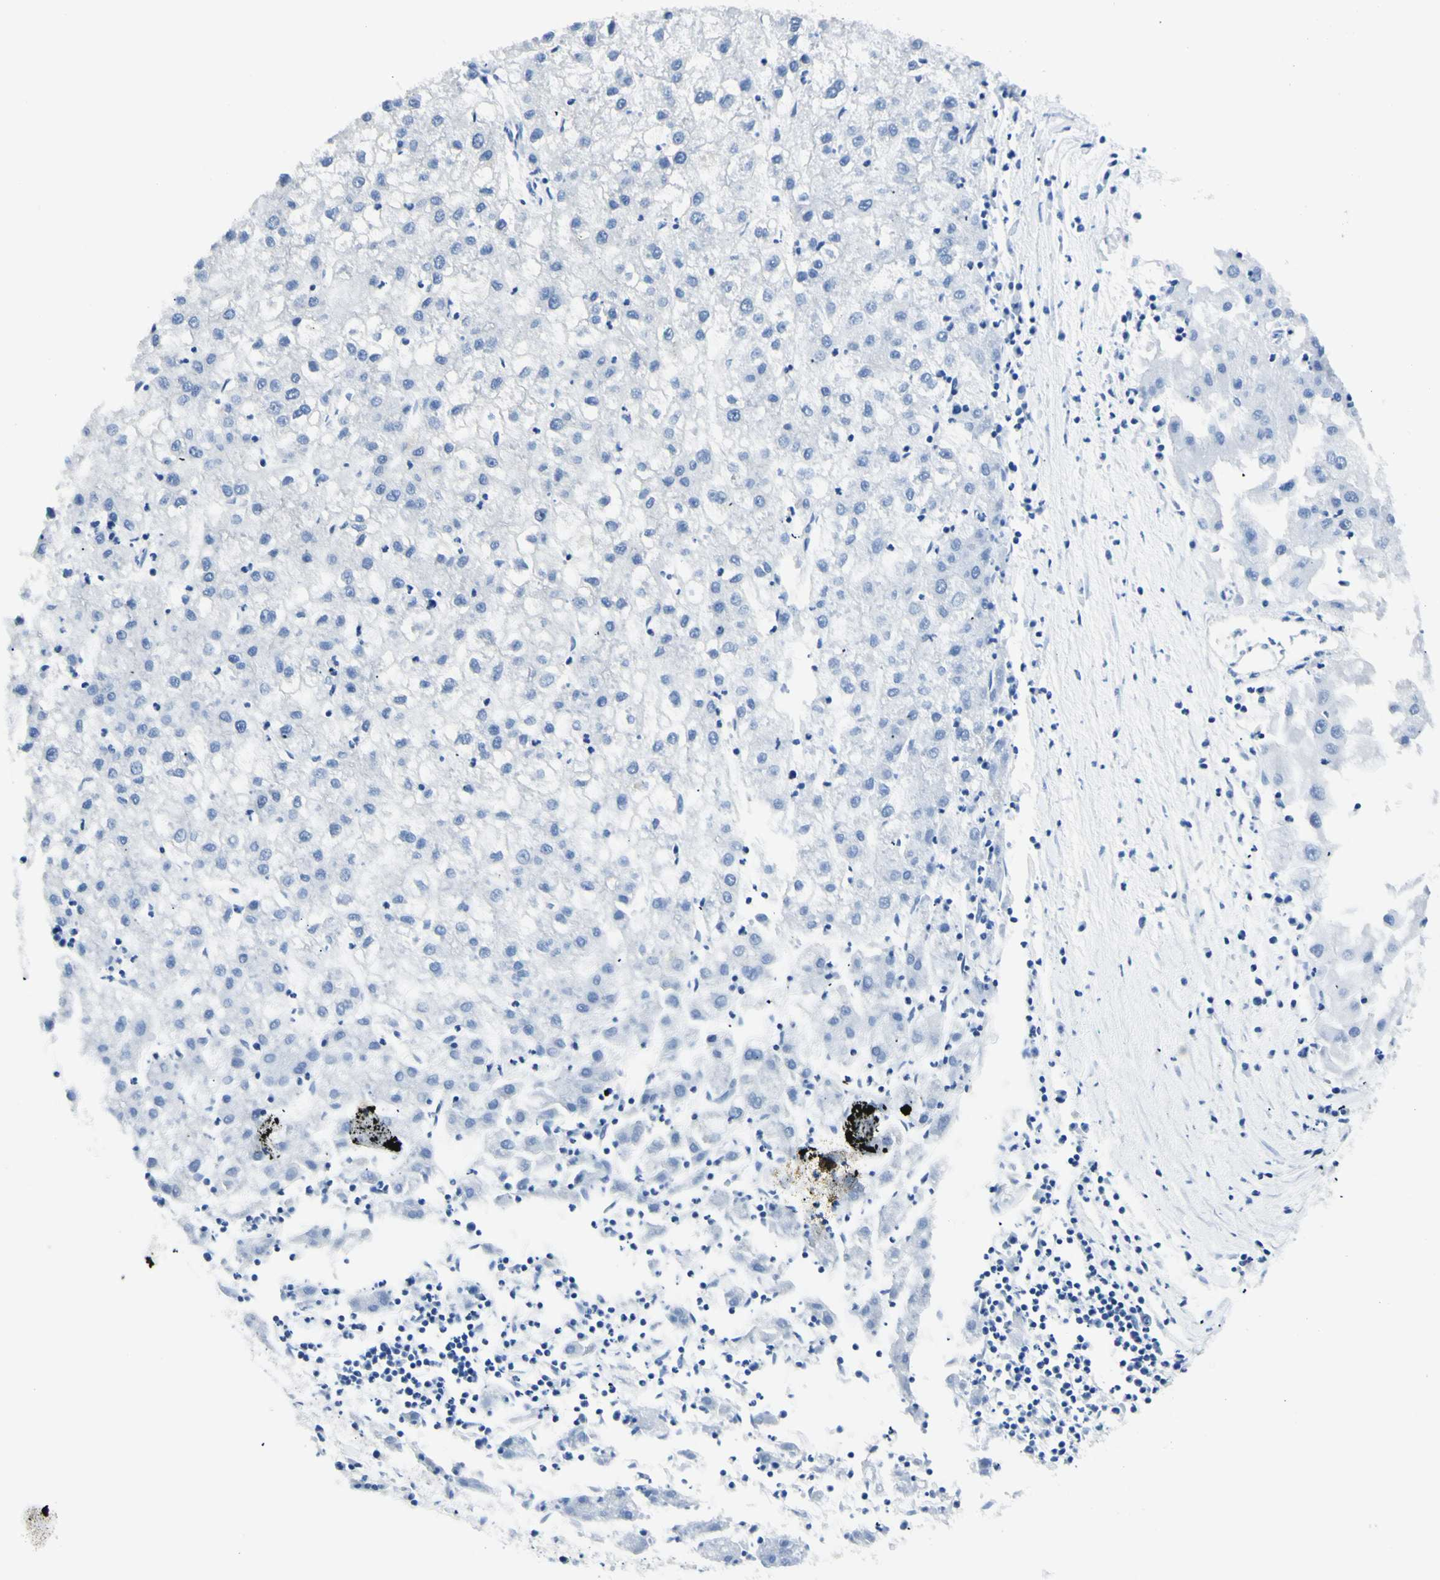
{"staining": {"intensity": "negative", "quantity": "none", "location": "none"}, "tissue": "liver cancer", "cell_type": "Tumor cells", "image_type": "cancer", "snomed": [{"axis": "morphology", "description": "Carcinoma, Hepatocellular, NOS"}, {"axis": "topography", "description": "Liver"}], "caption": "An IHC micrograph of hepatocellular carcinoma (liver) is shown. There is no staining in tumor cells of hepatocellular carcinoma (liver).", "gene": "HPCA", "patient": {"sex": "male", "age": 72}}